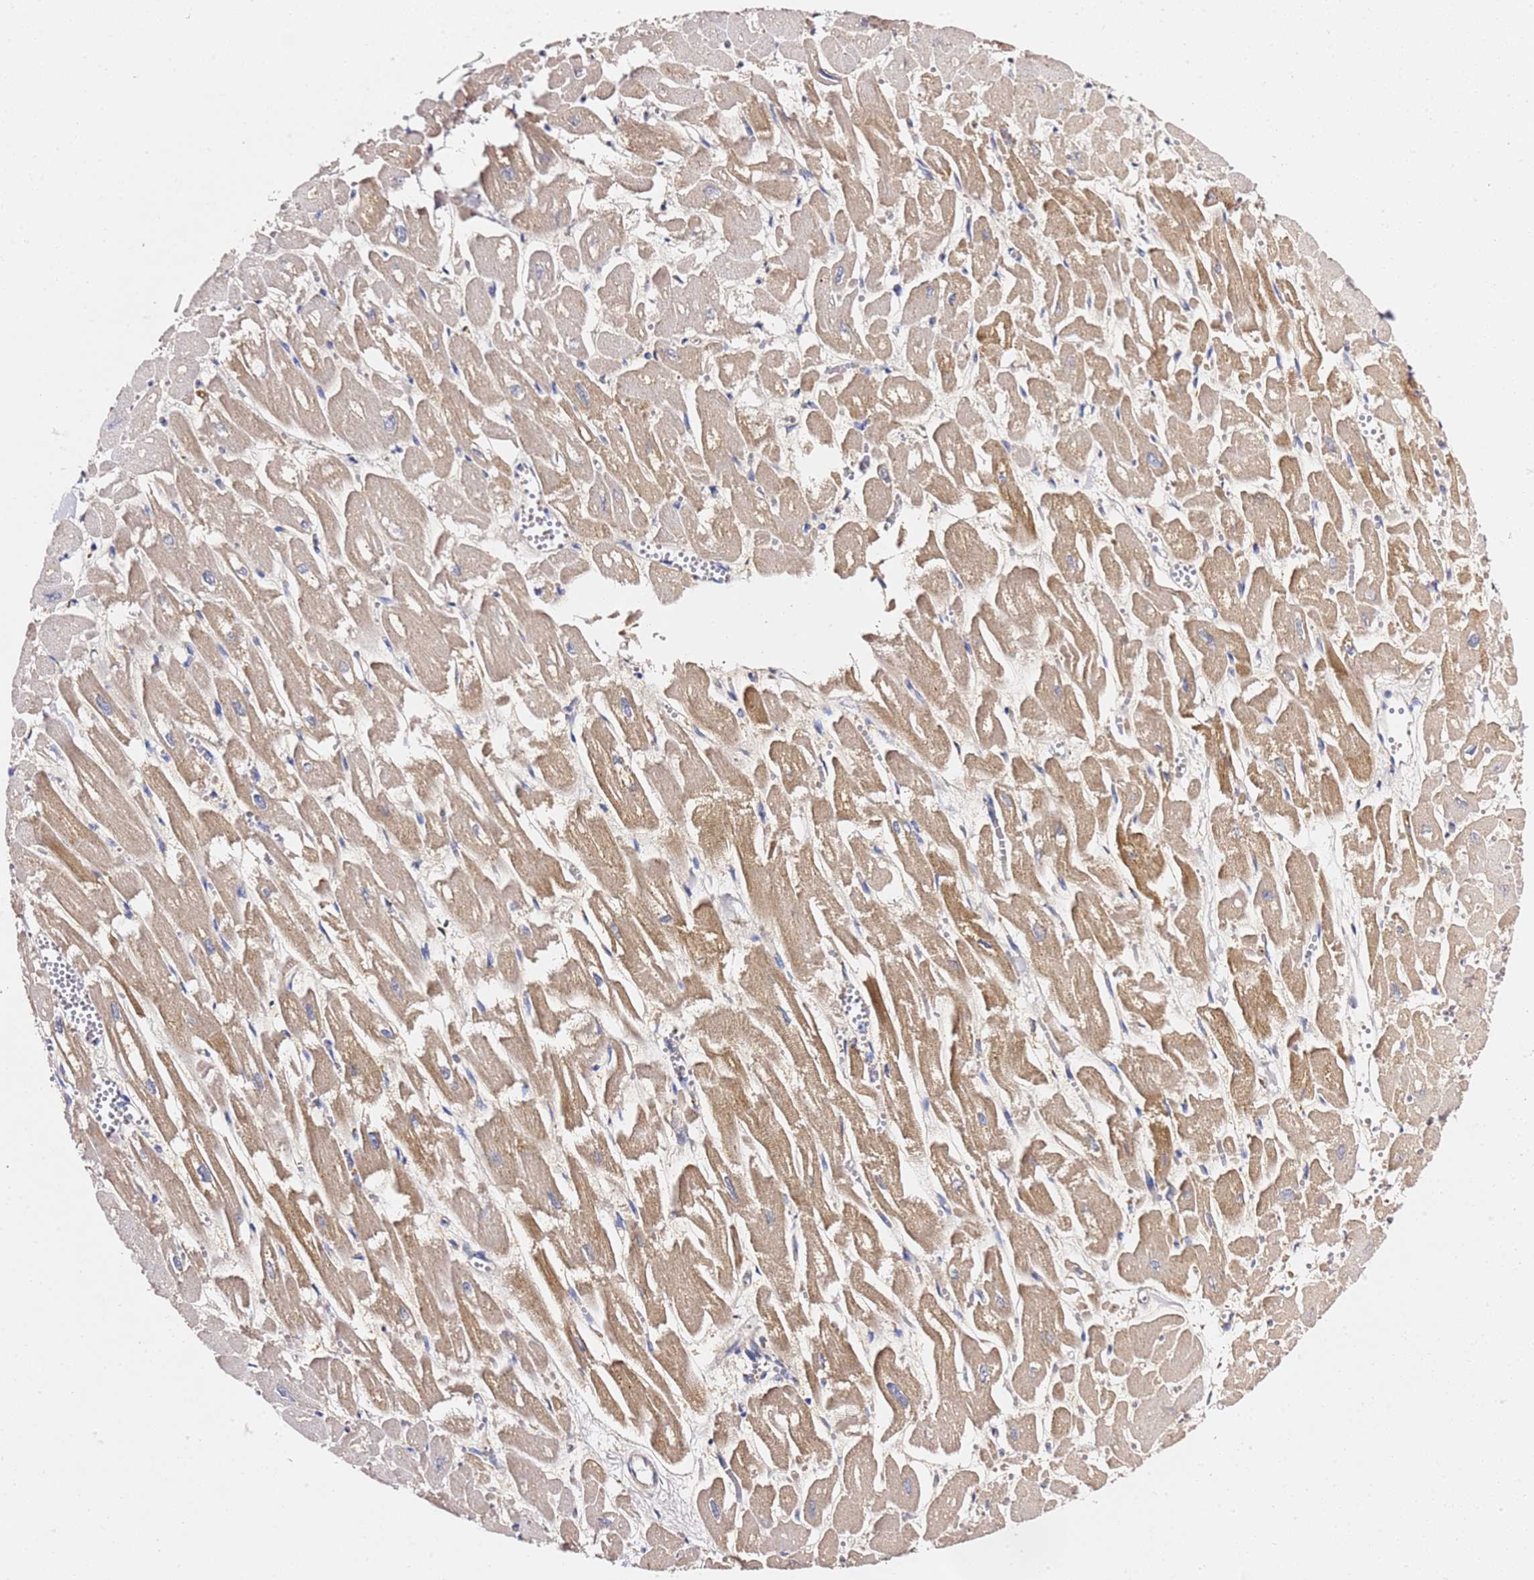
{"staining": {"intensity": "moderate", "quantity": ">75%", "location": "cytoplasmic/membranous"}, "tissue": "heart muscle", "cell_type": "Cardiomyocytes", "image_type": "normal", "snomed": [{"axis": "morphology", "description": "Normal tissue, NOS"}, {"axis": "topography", "description": "Heart"}], "caption": "An image showing moderate cytoplasmic/membranous positivity in about >75% of cardiomyocytes in normal heart muscle, as visualized by brown immunohistochemical staining.", "gene": "C19orf12", "patient": {"sex": "male", "age": 54}}